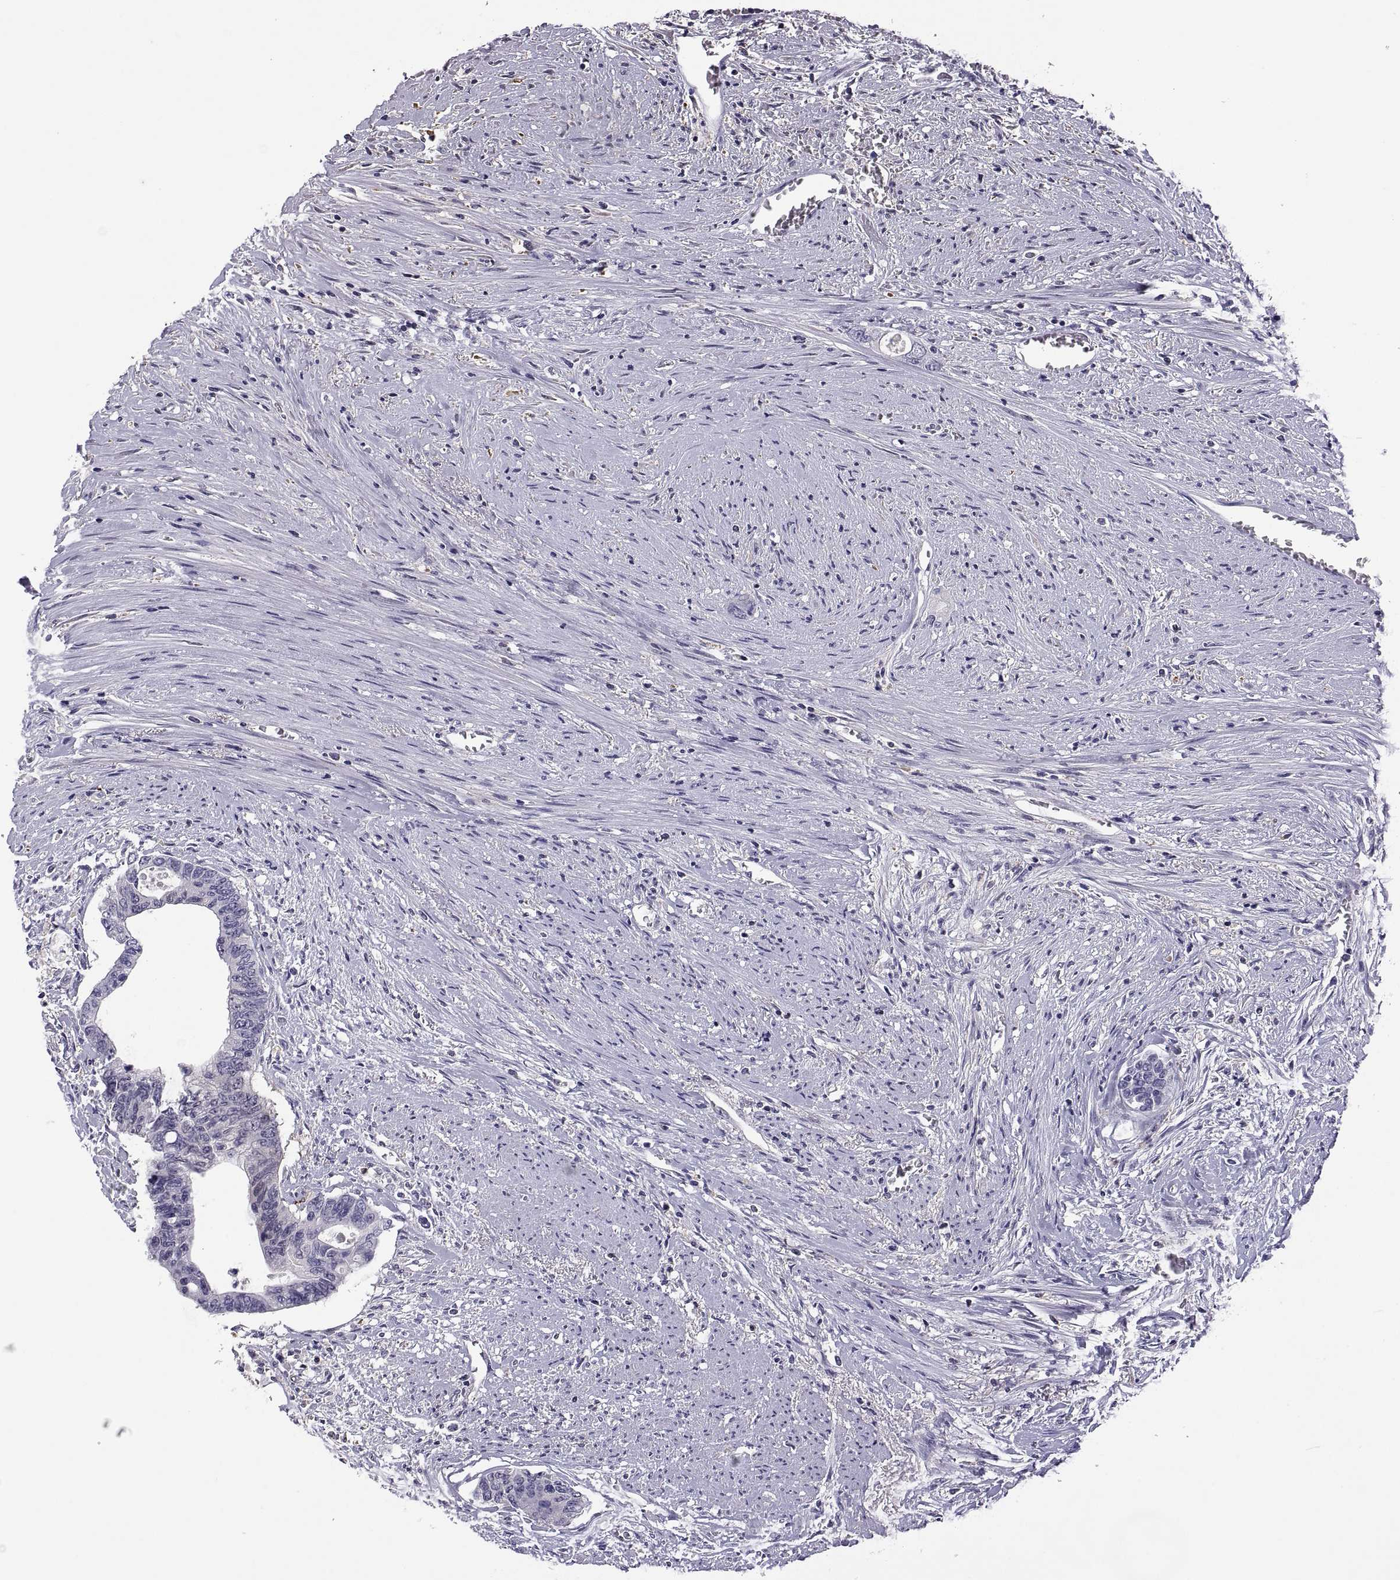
{"staining": {"intensity": "negative", "quantity": "none", "location": "none"}, "tissue": "colorectal cancer", "cell_type": "Tumor cells", "image_type": "cancer", "snomed": [{"axis": "morphology", "description": "Adenocarcinoma, NOS"}, {"axis": "topography", "description": "Rectum"}], "caption": "The image exhibits no staining of tumor cells in colorectal adenocarcinoma.", "gene": "FGF9", "patient": {"sex": "male", "age": 59}}